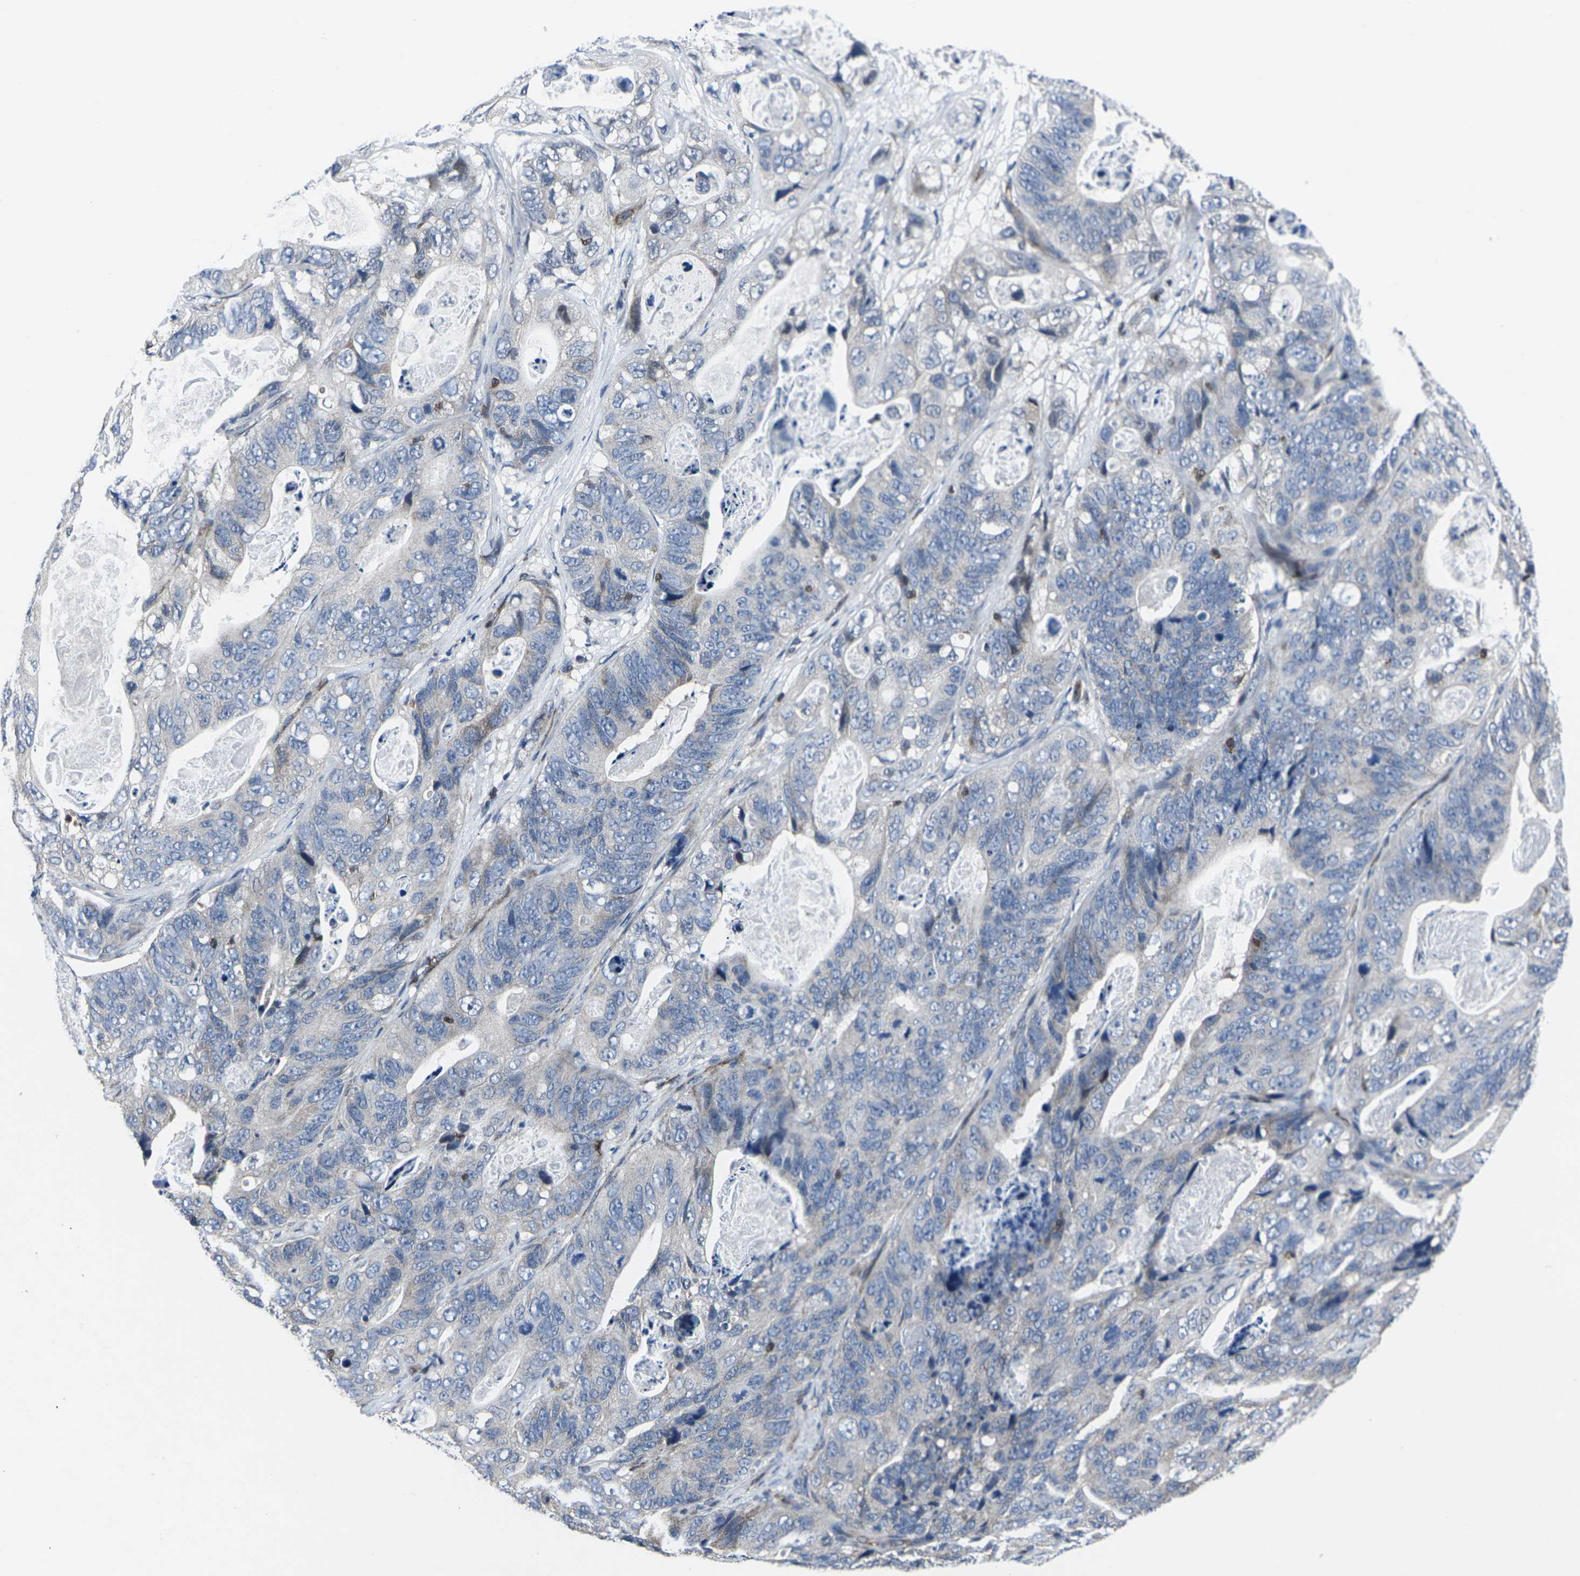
{"staining": {"intensity": "moderate", "quantity": "<25%", "location": "cytoplasmic/membranous"}, "tissue": "stomach cancer", "cell_type": "Tumor cells", "image_type": "cancer", "snomed": [{"axis": "morphology", "description": "Adenocarcinoma, NOS"}, {"axis": "topography", "description": "Stomach"}], "caption": "Protein expression by IHC displays moderate cytoplasmic/membranous staining in about <25% of tumor cells in stomach adenocarcinoma. The protein is stained brown, and the nuclei are stained in blue (DAB (3,3'-diaminobenzidine) IHC with brightfield microscopy, high magnification).", "gene": "STAT4", "patient": {"sex": "female", "age": 89}}